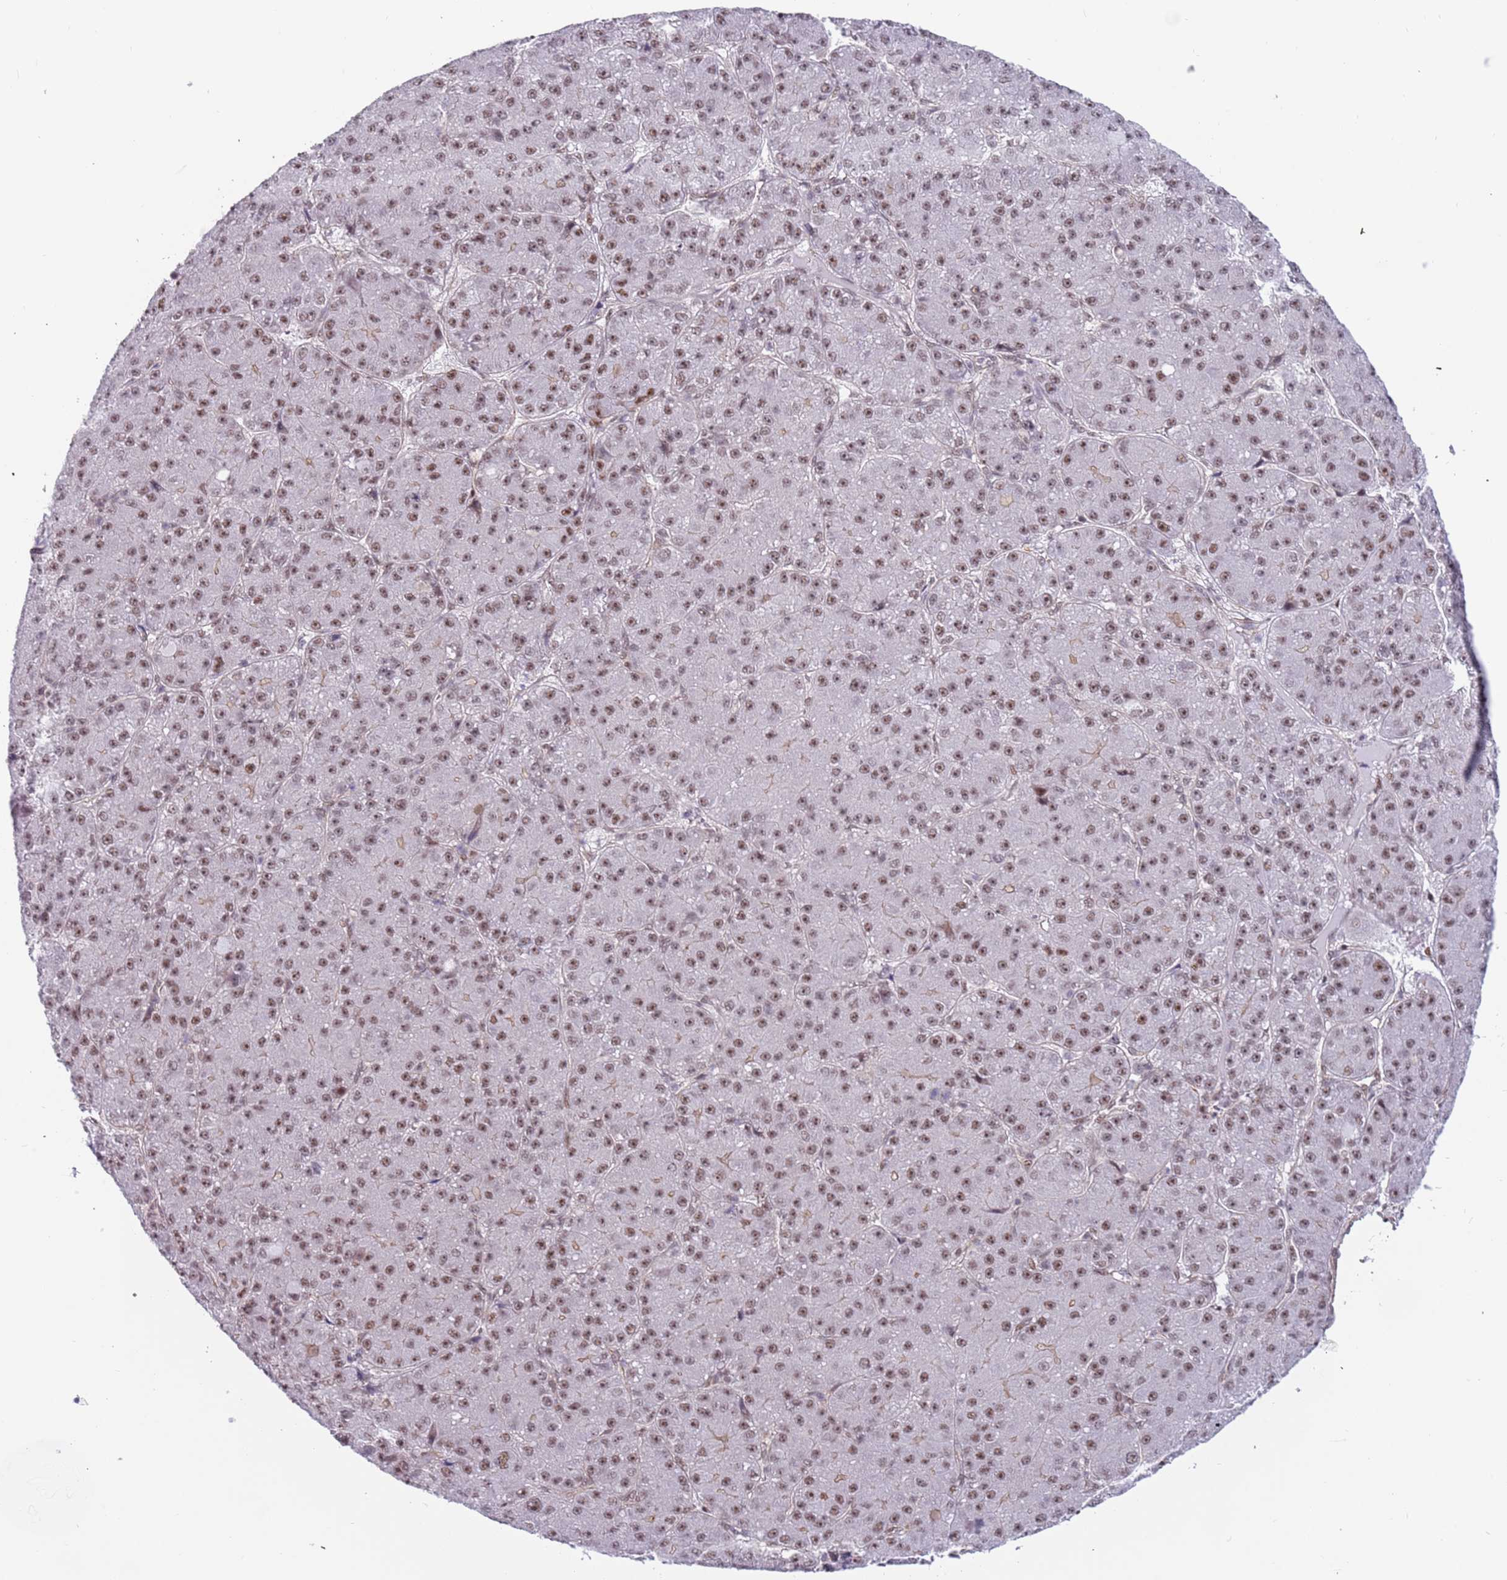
{"staining": {"intensity": "moderate", "quantity": "25%-75%", "location": "nuclear"}, "tissue": "liver cancer", "cell_type": "Tumor cells", "image_type": "cancer", "snomed": [{"axis": "morphology", "description": "Carcinoma, Hepatocellular, NOS"}, {"axis": "topography", "description": "Liver"}], "caption": "A high-resolution photomicrograph shows IHC staining of liver cancer (hepatocellular carcinoma), which exhibits moderate nuclear positivity in about 25%-75% of tumor cells. (DAB (3,3'-diaminobenzidine) IHC with brightfield microscopy, high magnification).", "gene": "LRMDA", "patient": {"sex": "male", "age": 67}}